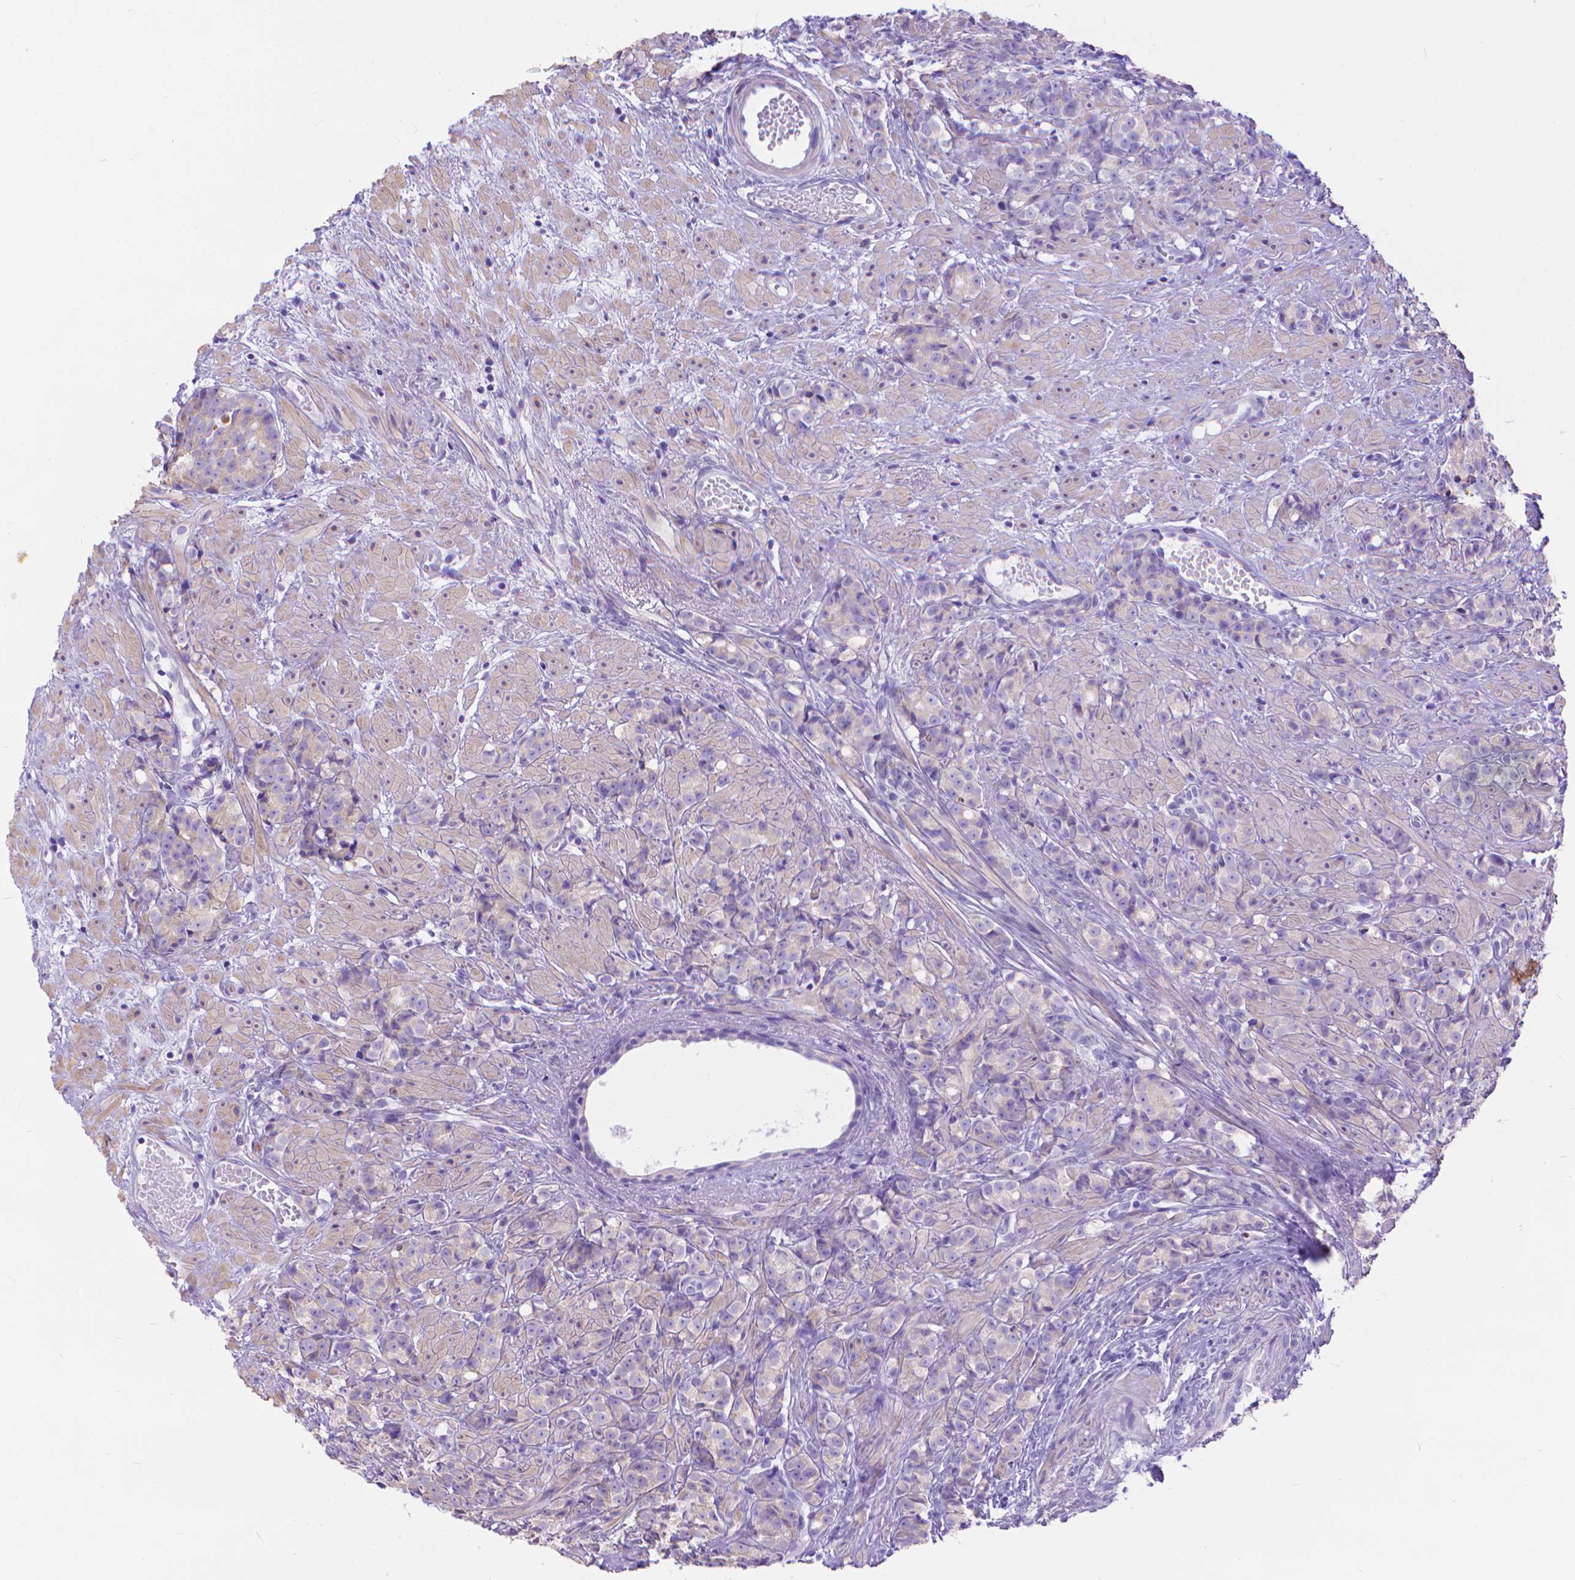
{"staining": {"intensity": "negative", "quantity": "none", "location": "none"}, "tissue": "prostate cancer", "cell_type": "Tumor cells", "image_type": "cancer", "snomed": [{"axis": "morphology", "description": "Adenocarcinoma, High grade"}, {"axis": "topography", "description": "Prostate"}], "caption": "The IHC photomicrograph has no significant positivity in tumor cells of prostate cancer tissue.", "gene": "DHRS2", "patient": {"sex": "male", "age": 81}}